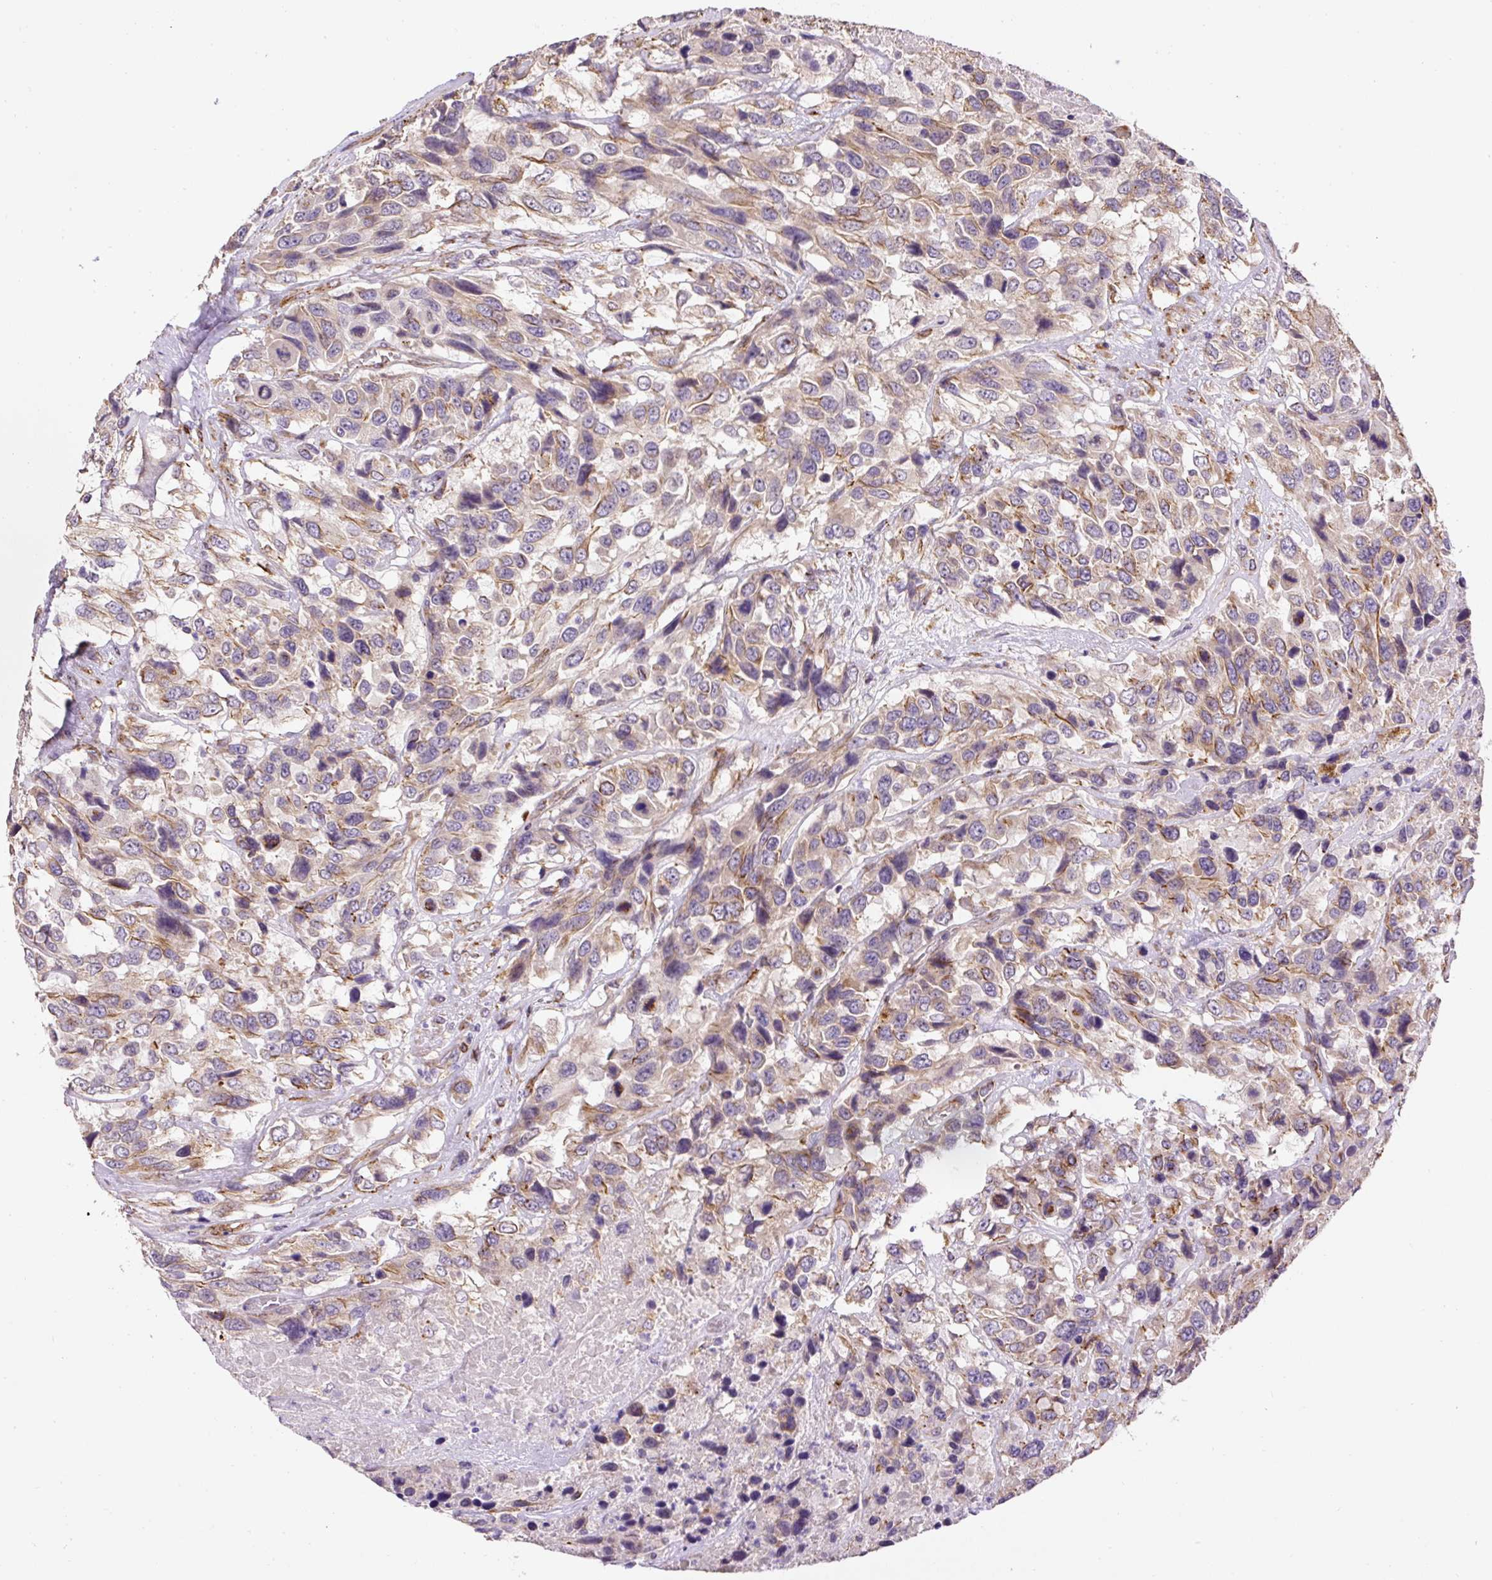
{"staining": {"intensity": "weak", "quantity": "25%-75%", "location": "cytoplasmic/membranous"}, "tissue": "urothelial cancer", "cell_type": "Tumor cells", "image_type": "cancer", "snomed": [{"axis": "morphology", "description": "Urothelial carcinoma, High grade"}, {"axis": "topography", "description": "Urinary bladder"}], "caption": "Immunohistochemical staining of urothelial cancer exhibits low levels of weak cytoplasmic/membranous protein staining in about 25%-75% of tumor cells.", "gene": "RNF170", "patient": {"sex": "female", "age": 70}}